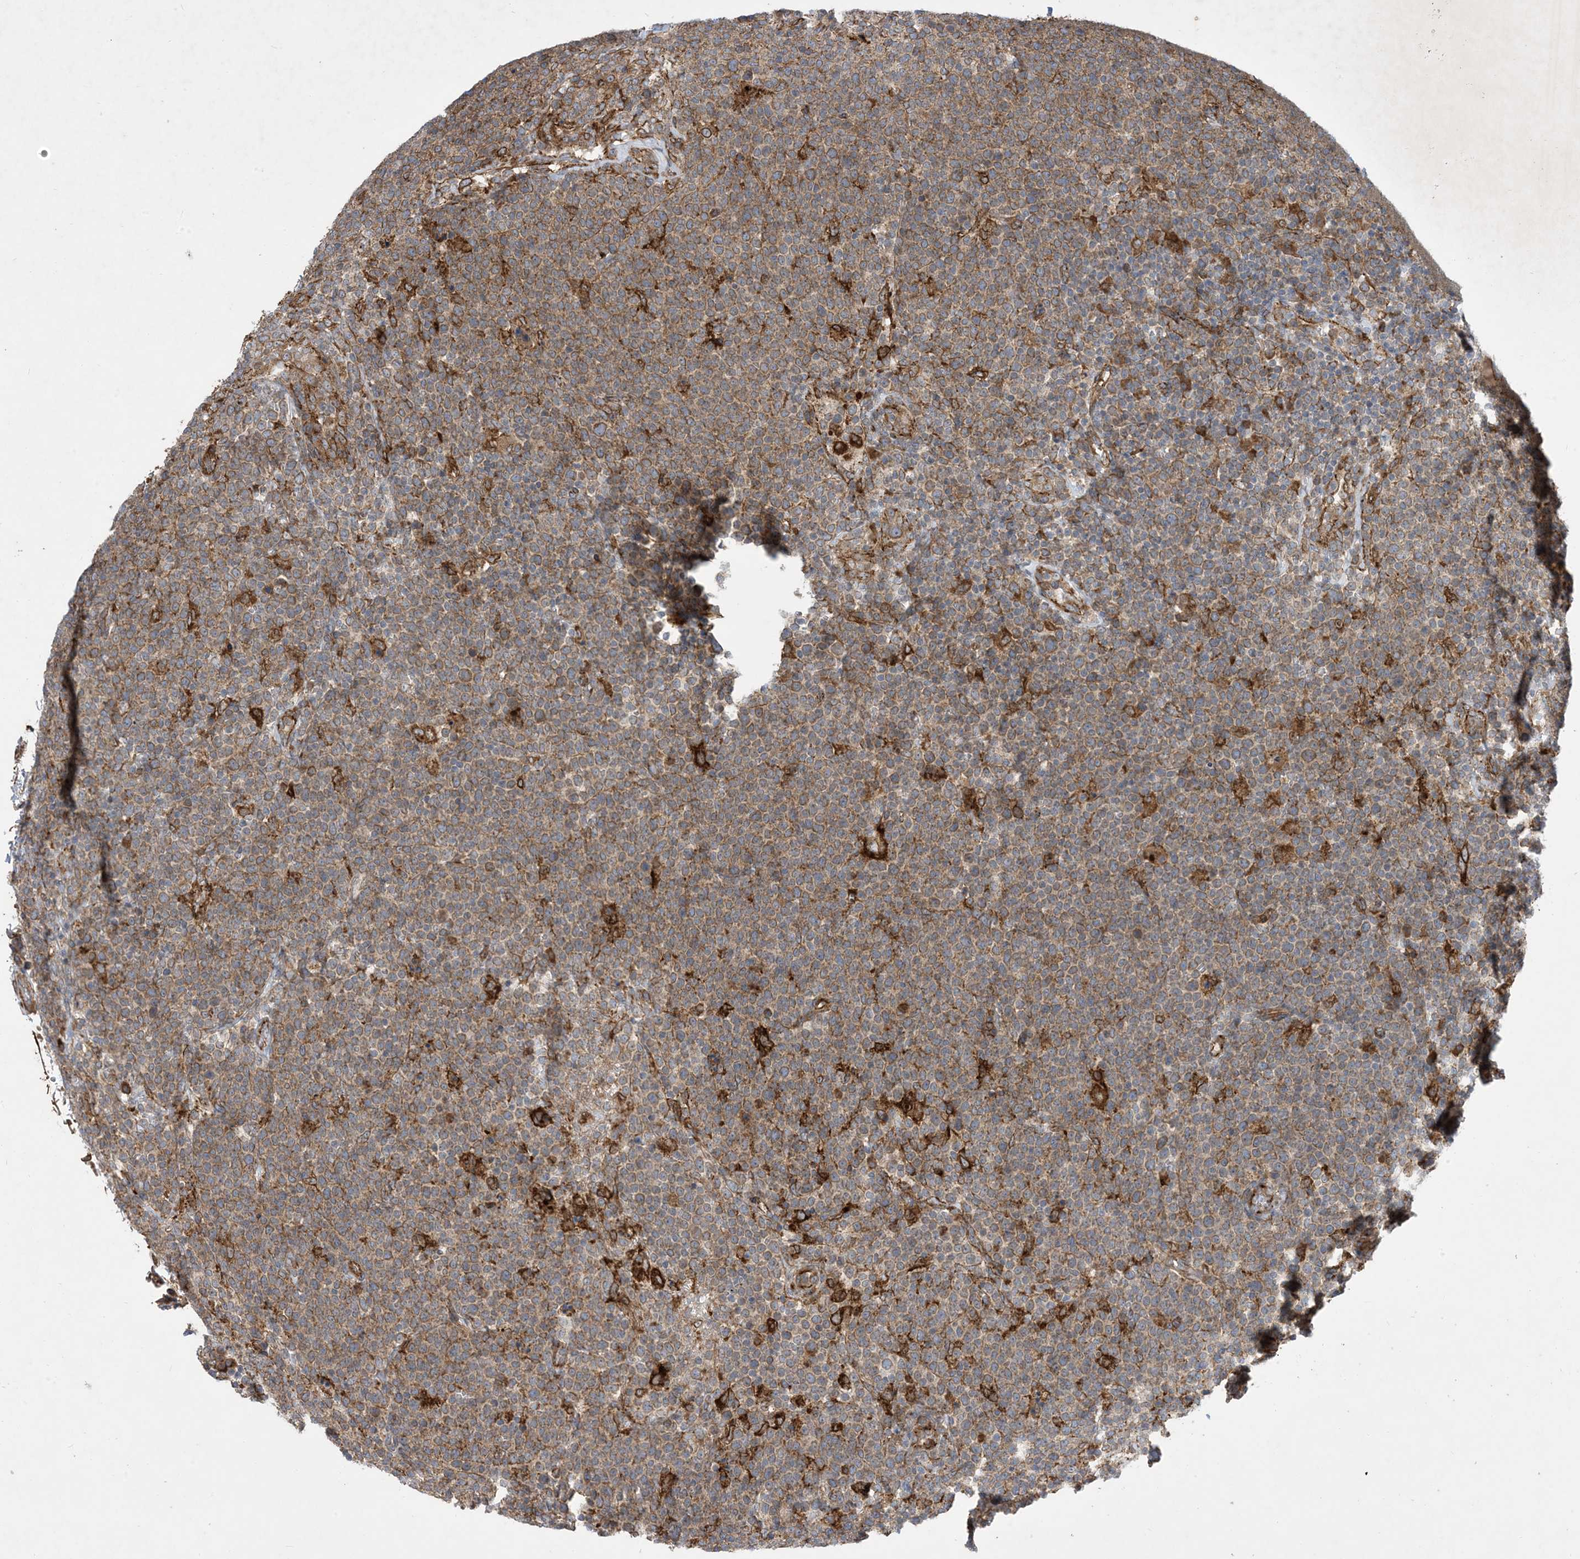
{"staining": {"intensity": "moderate", "quantity": ">75%", "location": "cytoplasmic/membranous"}, "tissue": "lymphoma", "cell_type": "Tumor cells", "image_type": "cancer", "snomed": [{"axis": "morphology", "description": "Malignant lymphoma, non-Hodgkin's type, High grade"}, {"axis": "topography", "description": "Lymph node"}], "caption": "Immunohistochemistry (IHC) micrograph of neoplastic tissue: human malignant lymphoma, non-Hodgkin's type (high-grade) stained using IHC displays medium levels of moderate protein expression localized specifically in the cytoplasmic/membranous of tumor cells, appearing as a cytoplasmic/membranous brown color.", "gene": "OTOP1", "patient": {"sex": "male", "age": 61}}